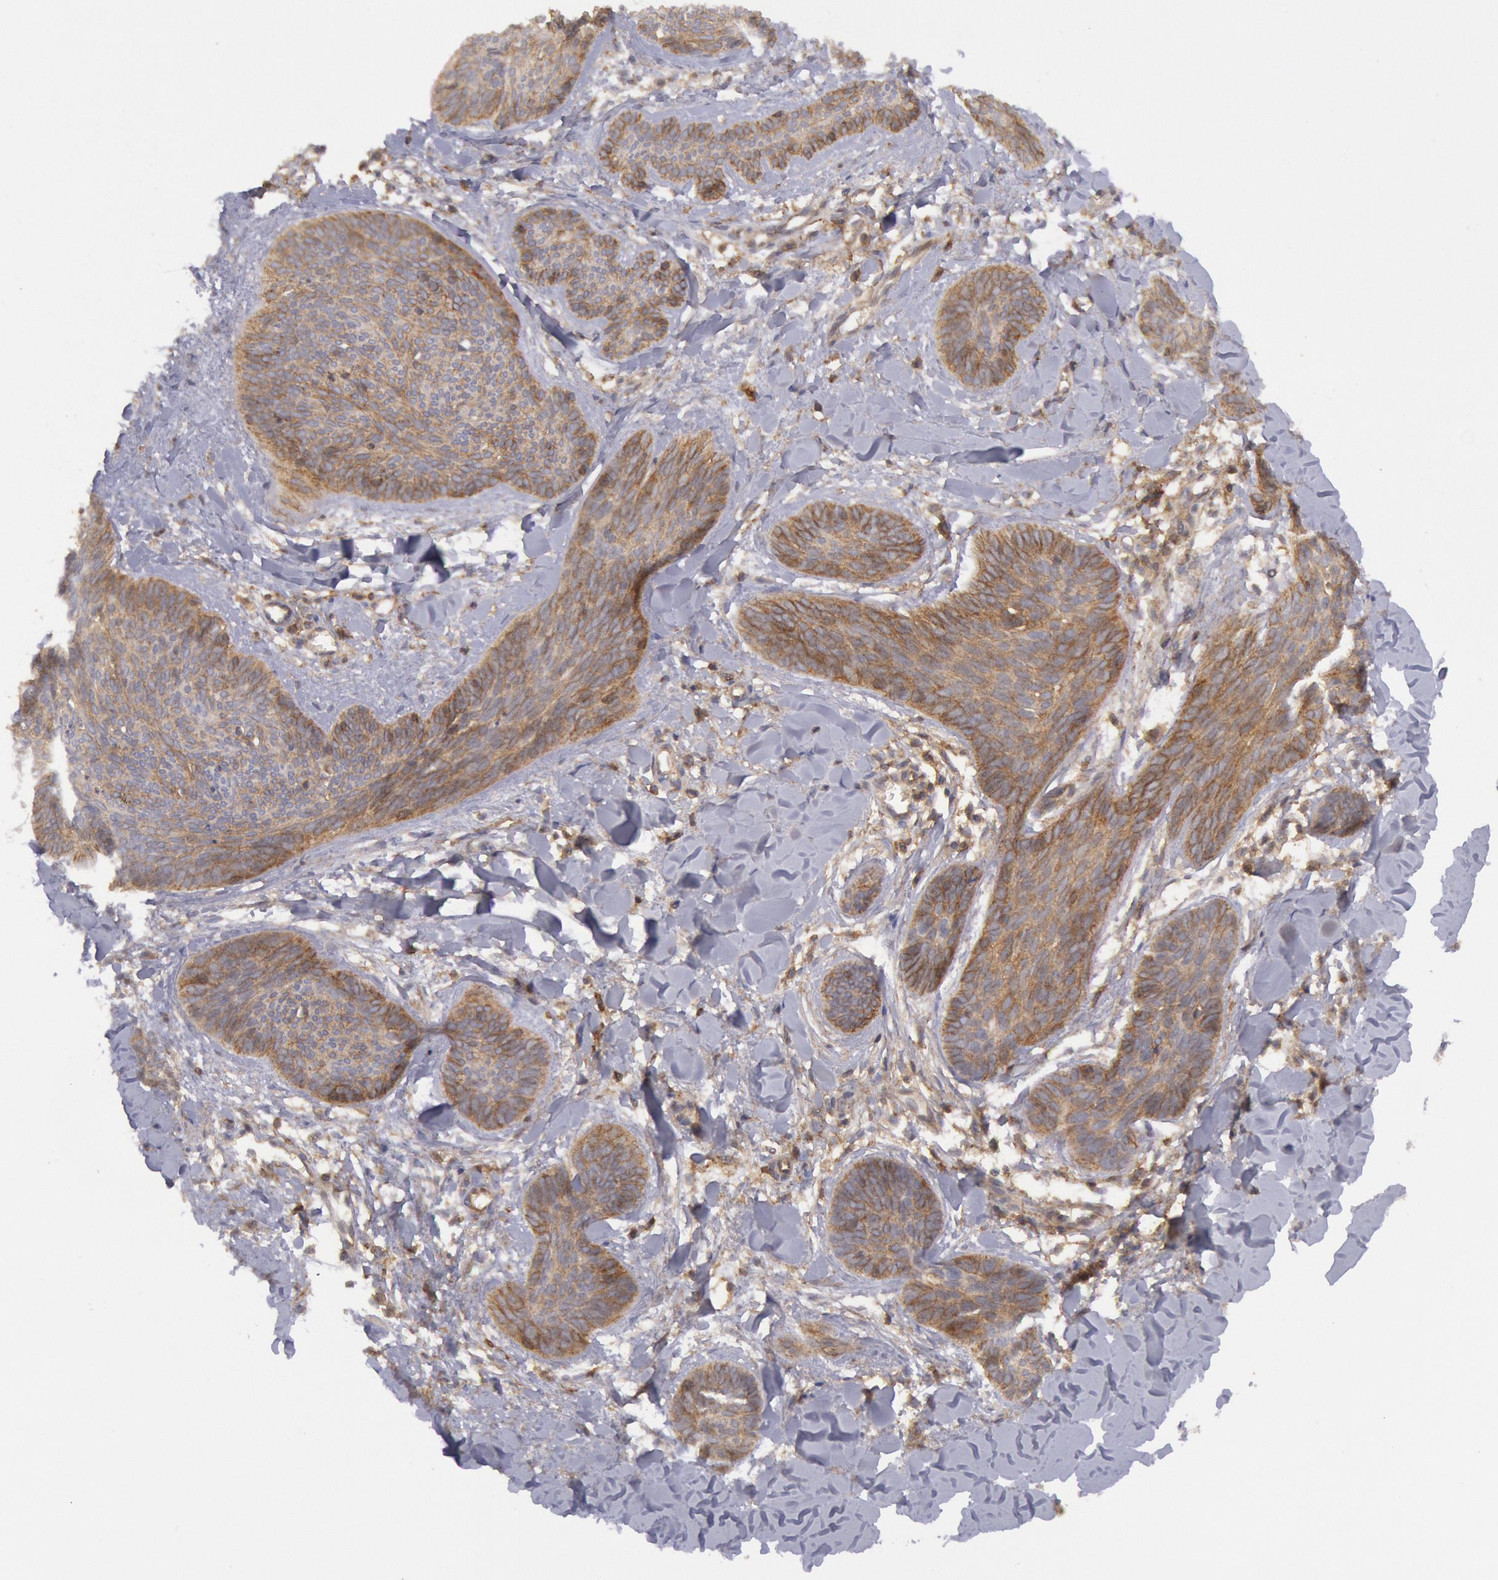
{"staining": {"intensity": "weak", "quantity": "25%-75%", "location": "cytoplasmic/membranous"}, "tissue": "skin cancer", "cell_type": "Tumor cells", "image_type": "cancer", "snomed": [{"axis": "morphology", "description": "Basal cell carcinoma"}, {"axis": "topography", "description": "Skin"}], "caption": "Tumor cells show low levels of weak cytoplasmic/membranous staining in approximately 25%-75% of cells in basal cell carcinoma (skin).", "gene": "STX4", "patient": {"sex": "female", "age": 81}}